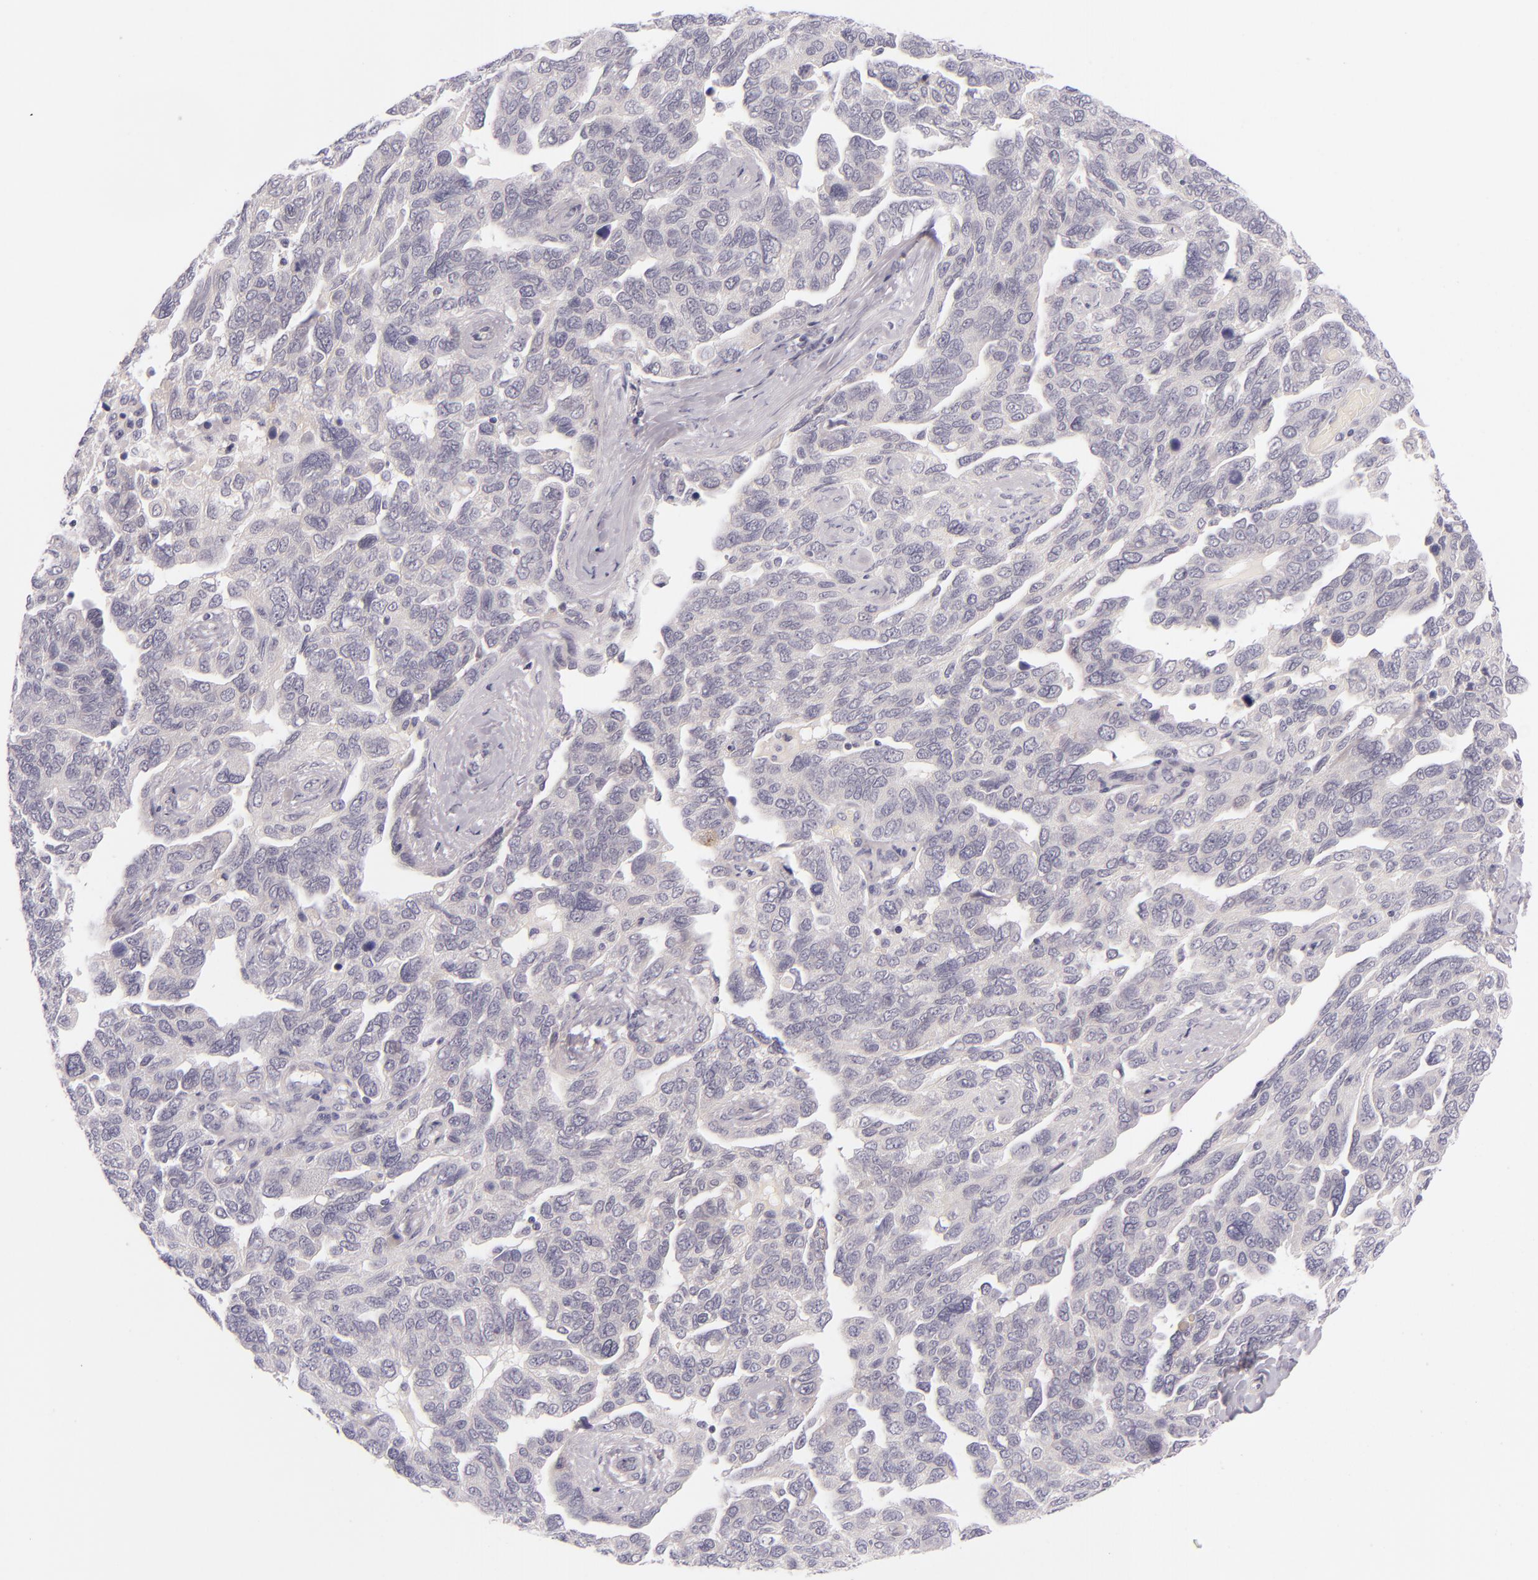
{"staining": {"intensity": "negative", "quantity": "none", "location": "none"}, "tissue": "ovarian cancer", "cell_type": "Tumor cells", "image_type": "cancer", "snomed": [{"axis": "morphology", "description": "Cystadenocarcinoma, serous, NOS"}, {"axis": "topography", "description": "Ovary"}], "caption": "An image of serous cystadenocarcinoma (ovarian) stained for a protein displays no brown staining in tumor cells.", "gene": "BCL3", "patient": {"sex": "female", "age": 64}}